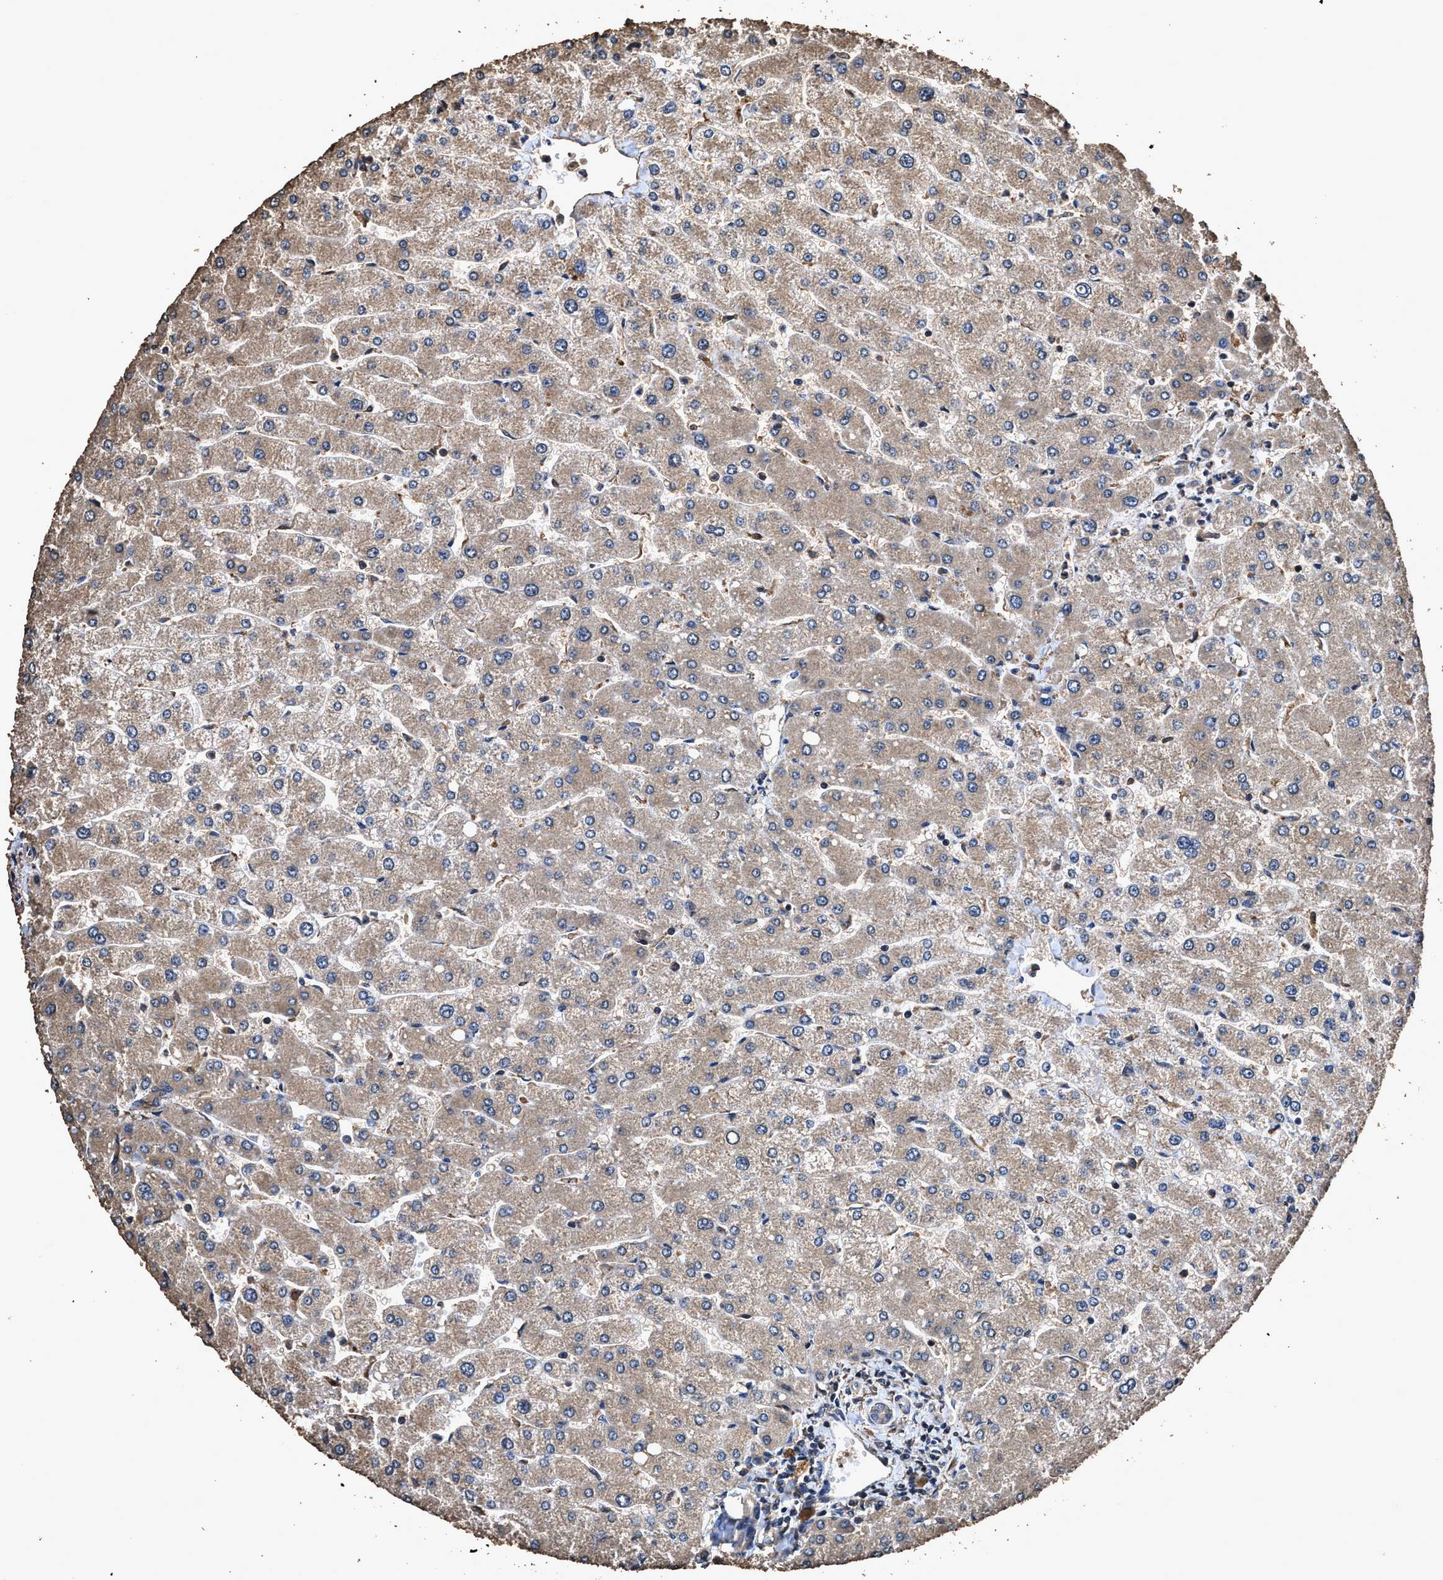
{"staining": {"intensity": "moderate", "quantity": ">75%", "location": "cytoplasmic/membranous"}, "tissue": "liver", "cell_type": "Cholangiocytes", "image_type": "normal", "snomed": [{"axis": "morphology", "description": "Normal tissue, NOS"}, {"axis": "topography", "description": "Liver"}], "caption": "An image of liver stained for a protein reveals moderate cytoplasmic/membranous brown staining in cholangiocytes. (Stains: DAB (3,3'-diaminobenzidine) in brown, nuclei in blue, Microscopy: brightfield microscopy at high magnification).", "gene": "ZMYND19", "patient": {"sex": "male", "age": 55}}